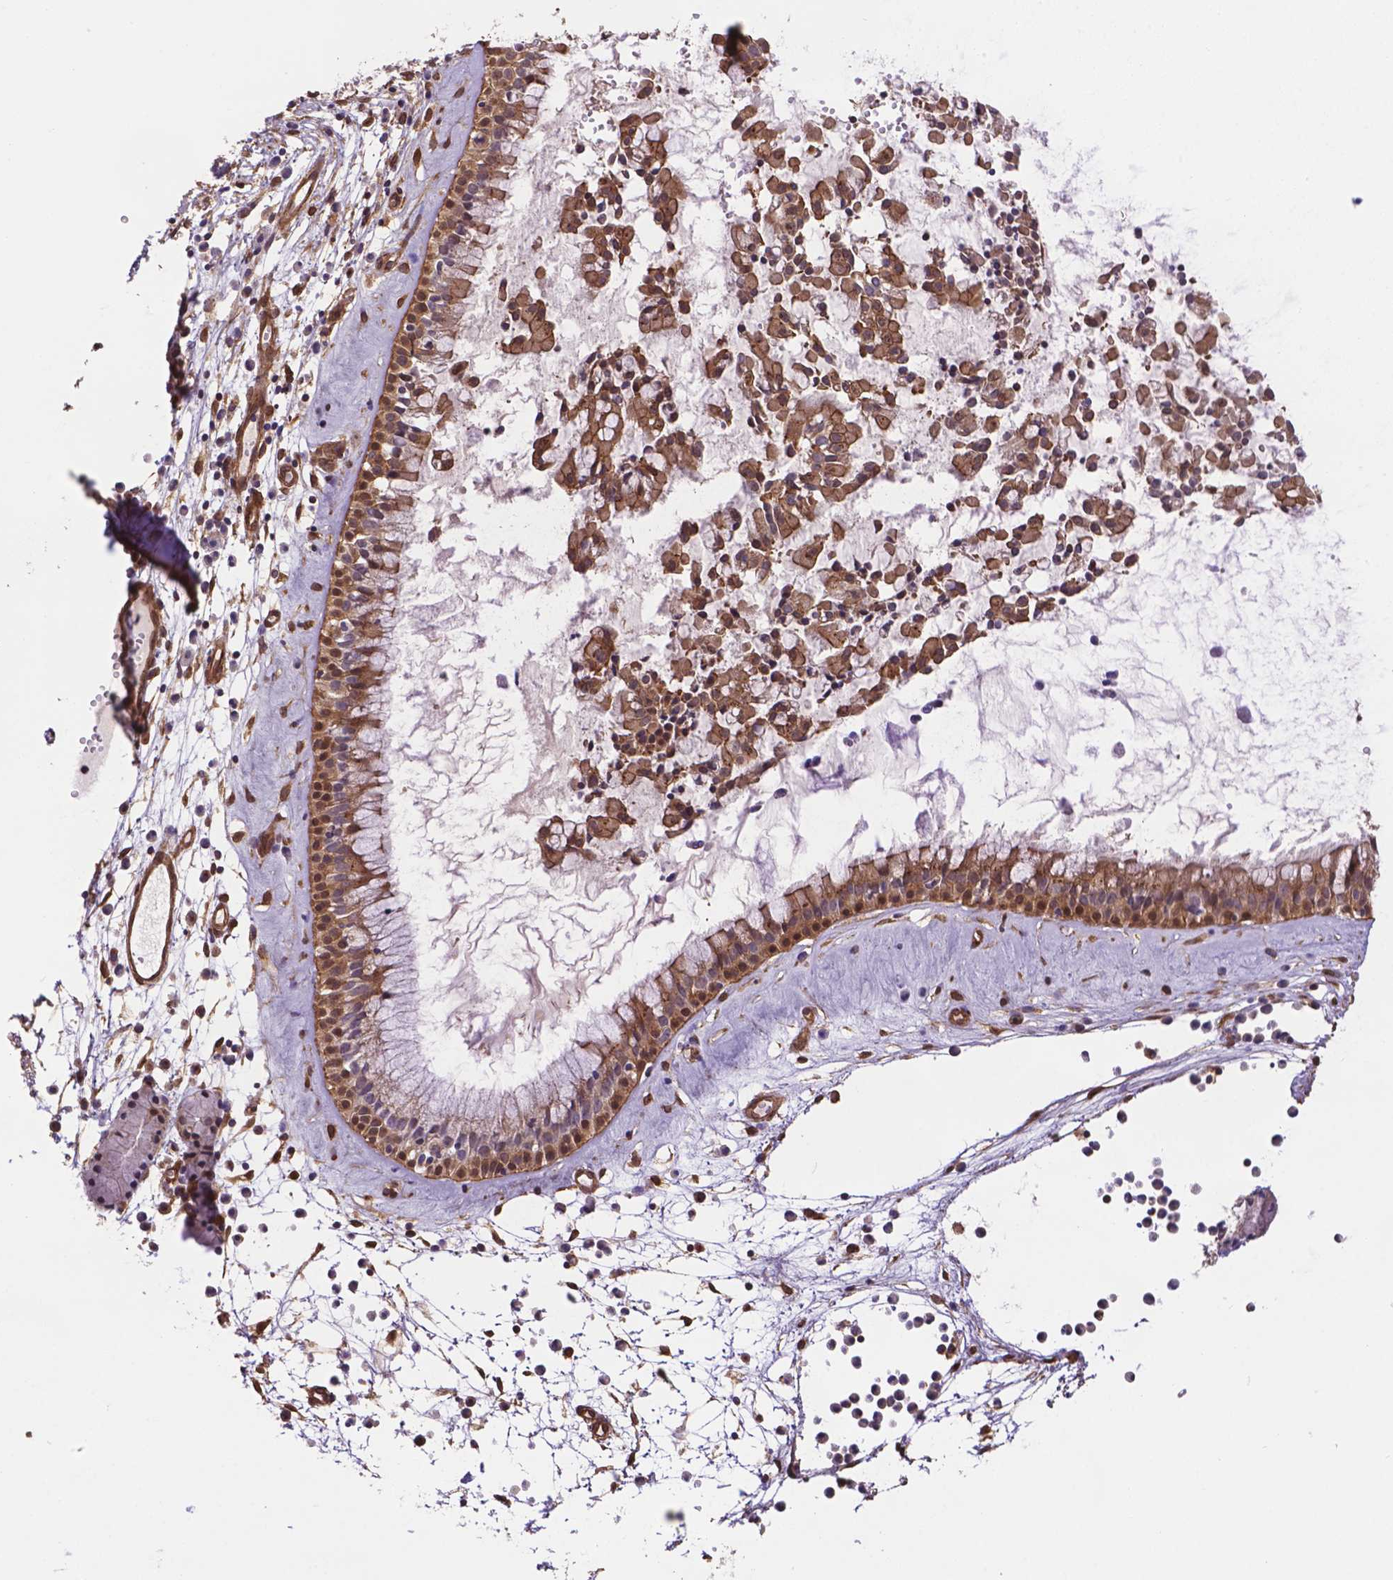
{"staining": {"intensity": "moderate", "quantity": ">75%", "location": "cytoplasmic/membranous,nuclear"}, "tissue": "nasopharynx", "cell_type": "Respiratory epithelial cells", "image_type": "normal", "snomed": [{"axis": "morphology", "description": "Normal tissue, NOS"}, {"axis": "topography", "description": "Nasopharynx"}], "caption": "A brown stain highlights moderate cytoplasmic/membranous,nuclear staining of a protein in respiratory epithelial cells of normal nasopharynx. (DAB (3,3'-diaminobenzidine) IHC, brown staining for protein, blue staining for nuclei).", "gene": "YAP1", "patient": {"sex": "female", "age": 85}}